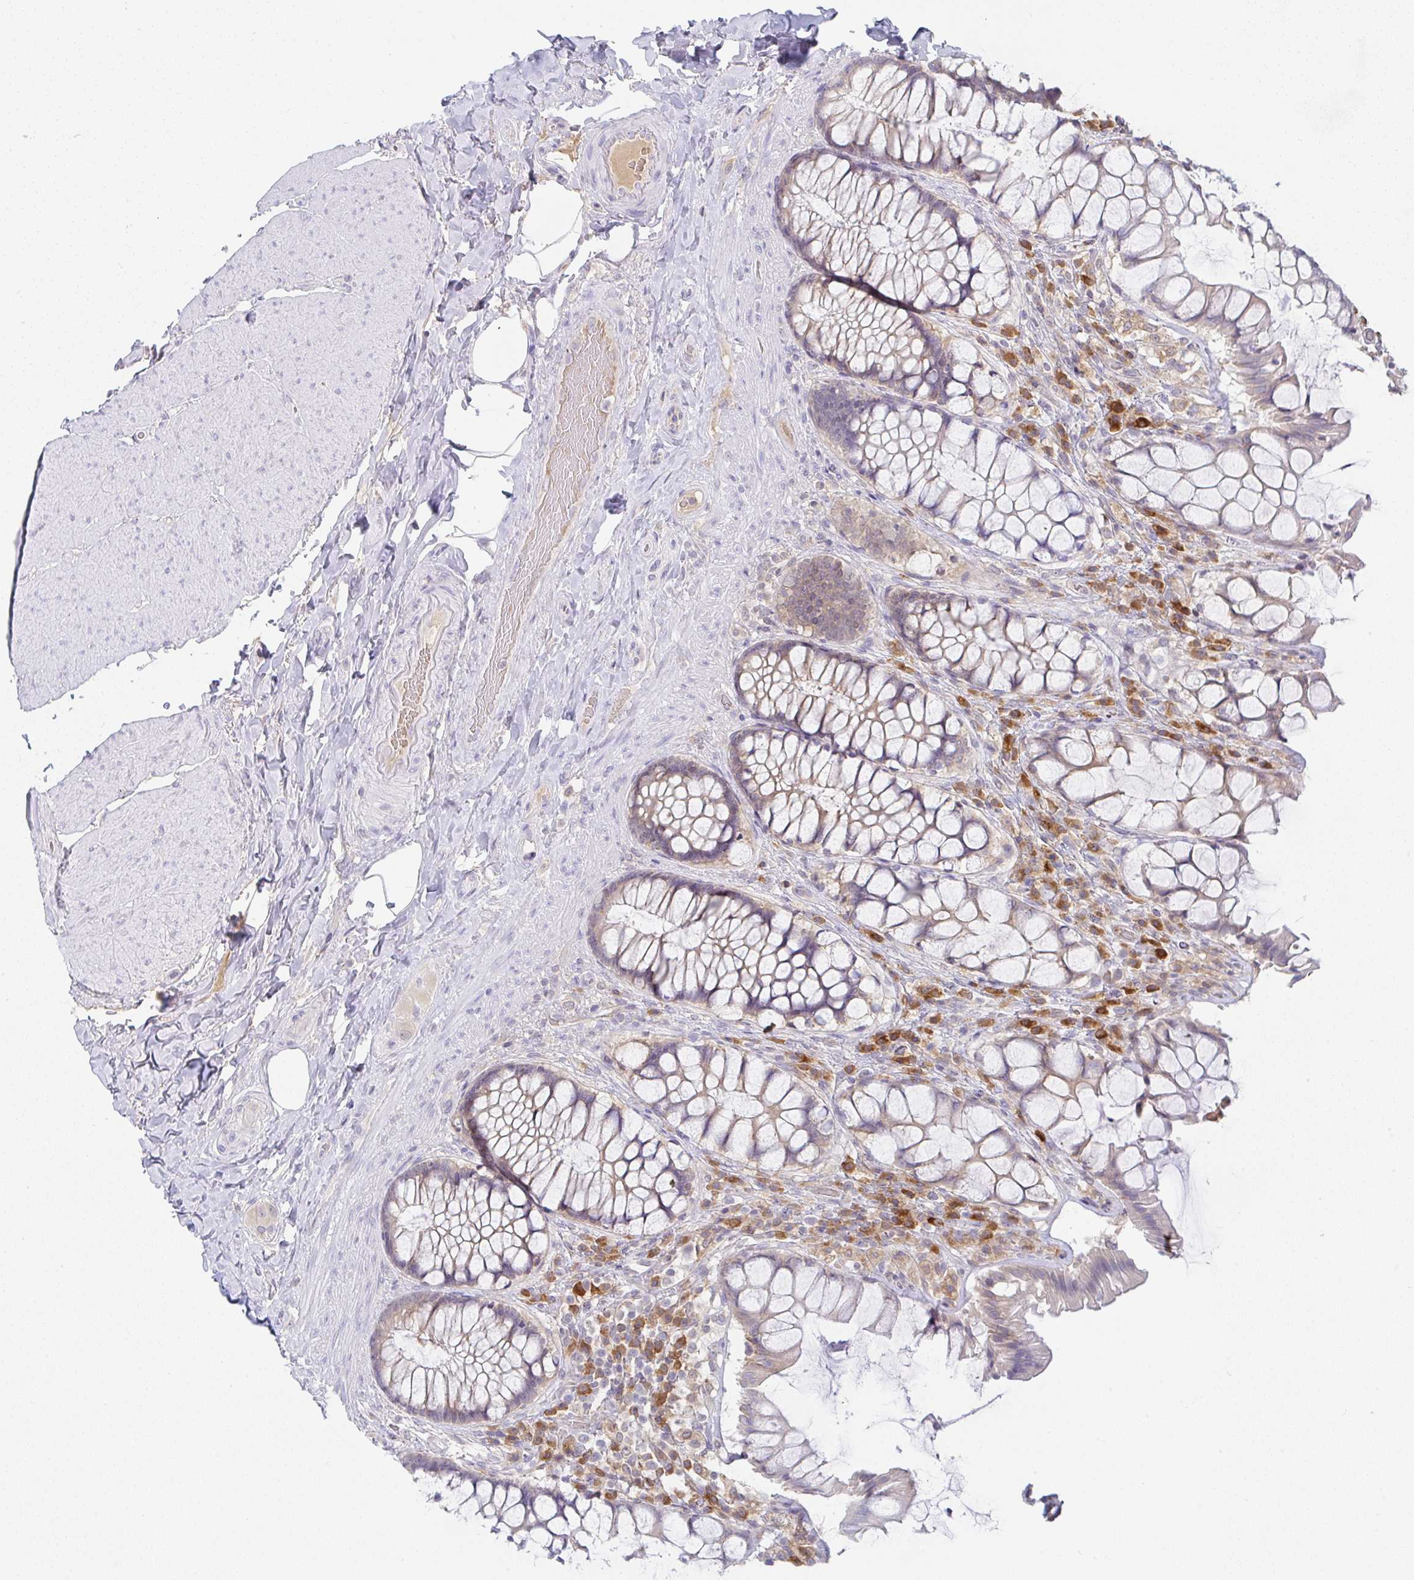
{"staining": {"intensity": "moderate", "quantity": "<25%", "location": "cytoplasmic/membranous"}, "tissue": "rectum", "cell_type": "Glandular cells", "image_type": "normal", "snomed": [{"axis": "morphology", "description": "Normal tissue, NOS"}, {"axis": "topography", "description": "Rectum"}], "caption": "Rectum stained with a brown dye shows moderate cytoplasmic/membranous positive staining in approximately <25% of glandular cells.", "gene": "DERL2", "patient": {"sex": "female", "age": 58}}